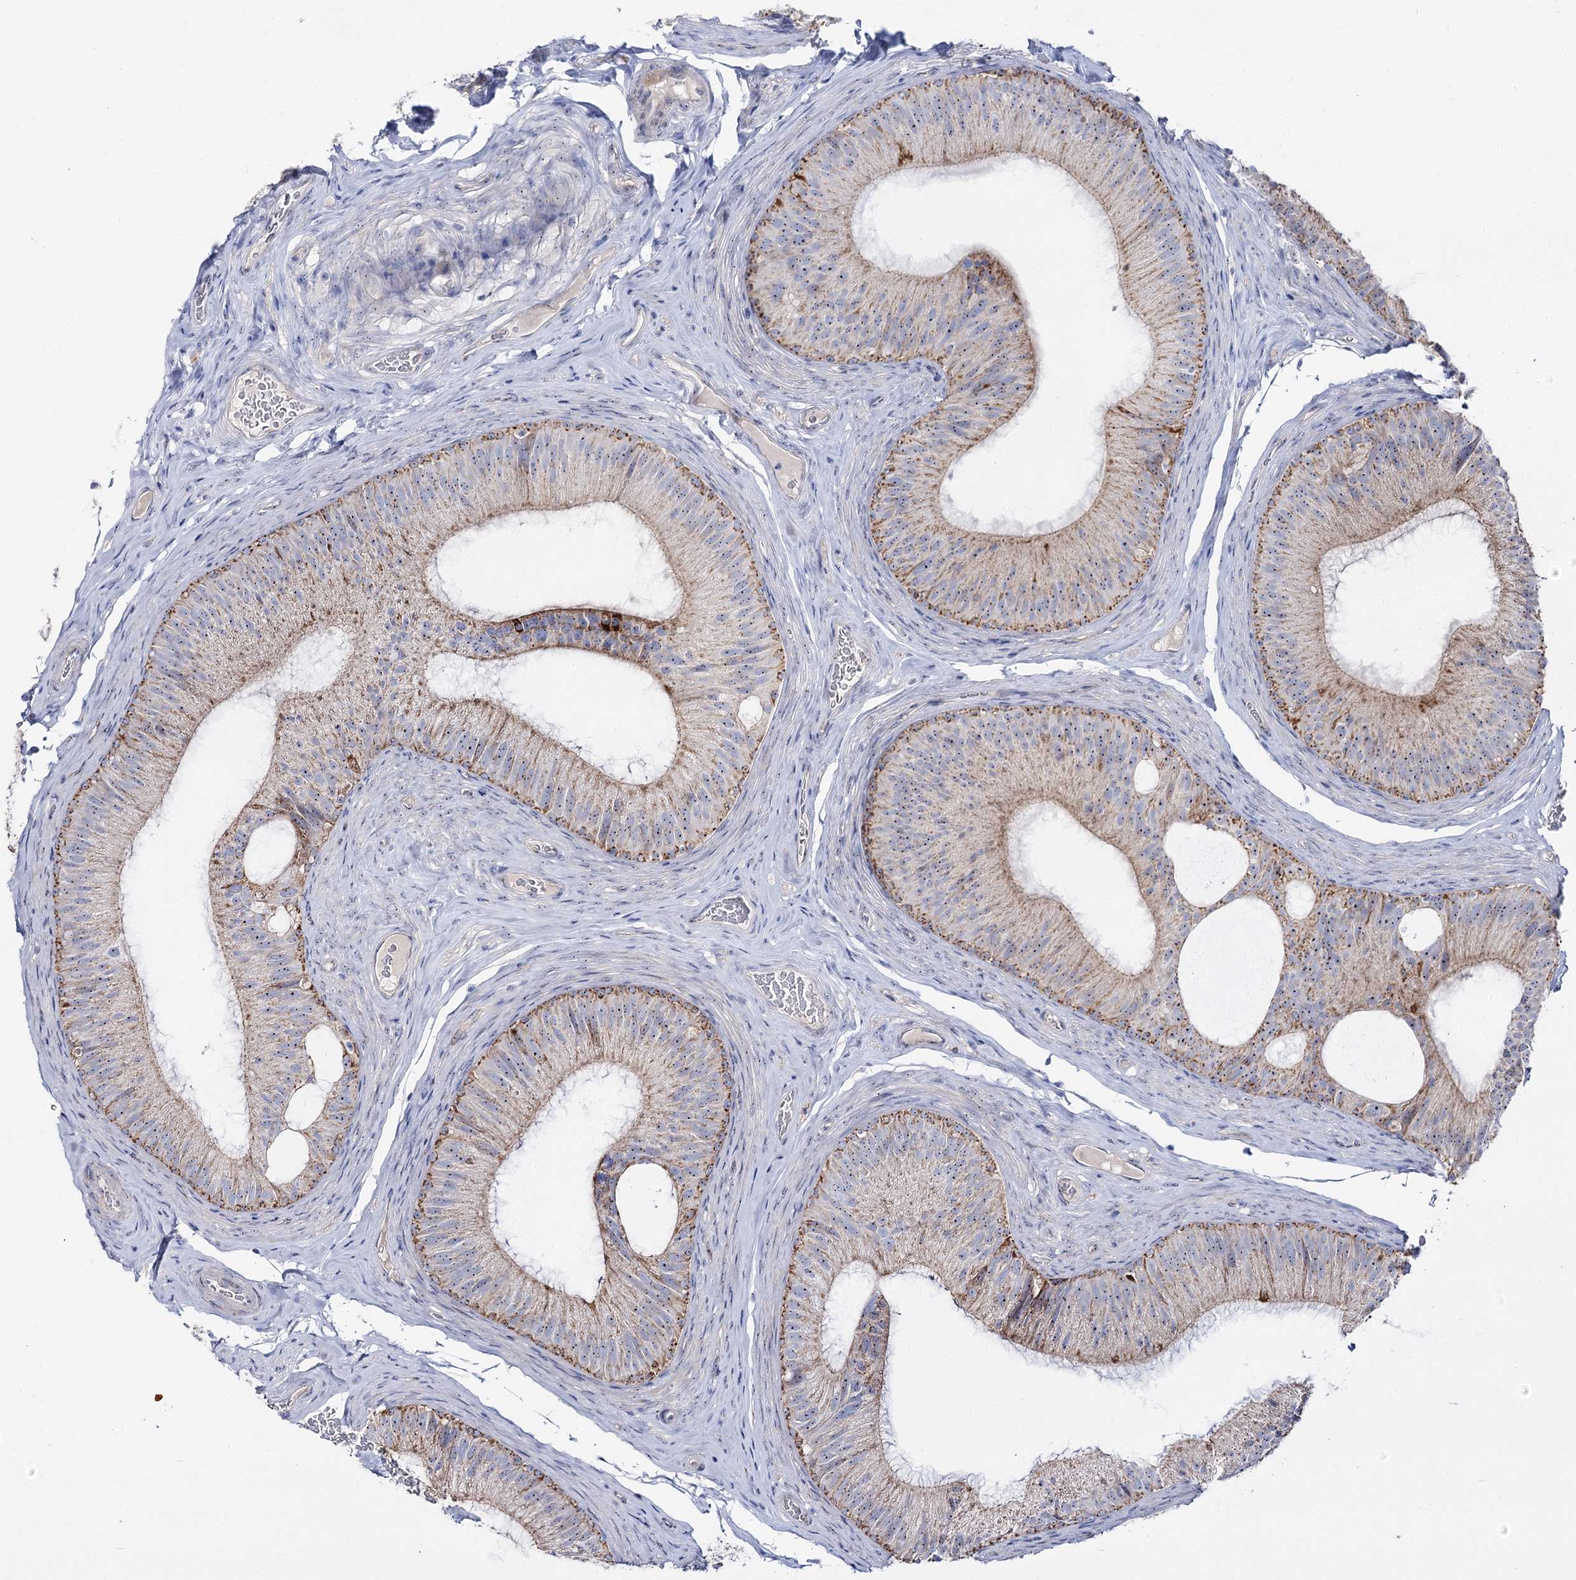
{"staining": {"intensity": "moderate", "quantity": "25%-75%", "location": "cytoplasmic/membranous,nuclear"}, "tissue": "epididymis", "cell_type": "Glandular cells", "image_type": "normal", "snomed": [{"axis": "morphology", "description": "Normal tissue, NOS"}, {"axis": "topography", "description": "Epididymis"}], "caption": "Normal epididymis displays moderate cytoplasmic/membranous,nuclear staining in approximately 25%-75% of glandular cells.", "gene": "SUOX", "patient": {"sex": "male", "age": 34}}